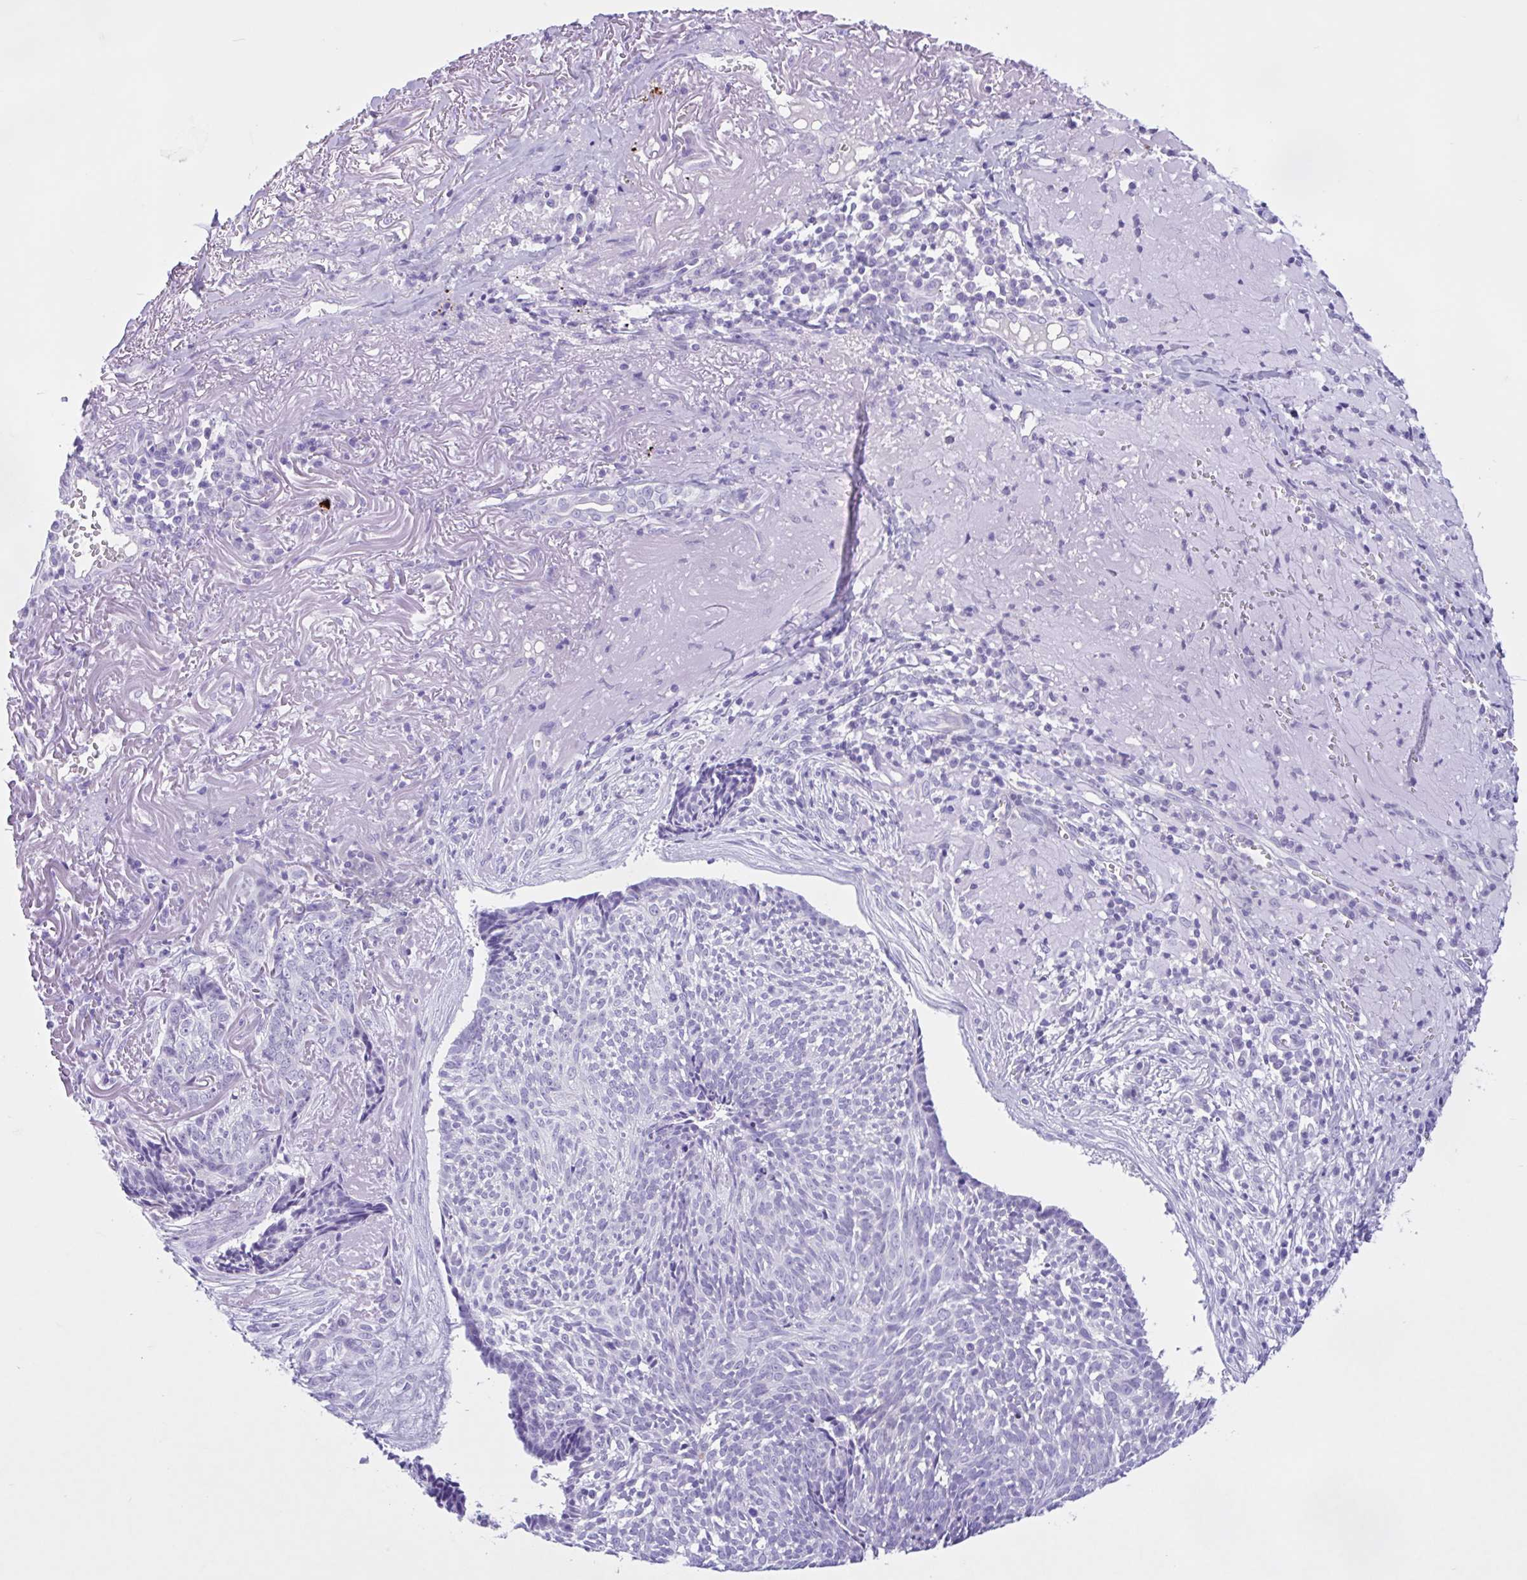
{"staining": {"intensity": "negative", "quantity": "none", "location": "none"}, "tissue": "skin cancer", "cell_type": "Tumor cells", "image_type": "cancer", "snomed": [{"axis": "morphology", "description": "Basal cell carcinoma"}, {"axis": "topography", "description": "Skin"}, {"axis": "topography", "description": "Skin of face"}], "caption": "IHC image of human skin basal cell carcinoma stained for a protein (brown), which demonstrates no positivity in tumor cells. (DAB (3,3'-diaminobenzidine) immunohistochemistry (IHC) with hematoxylin counter stain).", "gene": "ZNF319", "patient": {"sex": "female", "age": 95}}